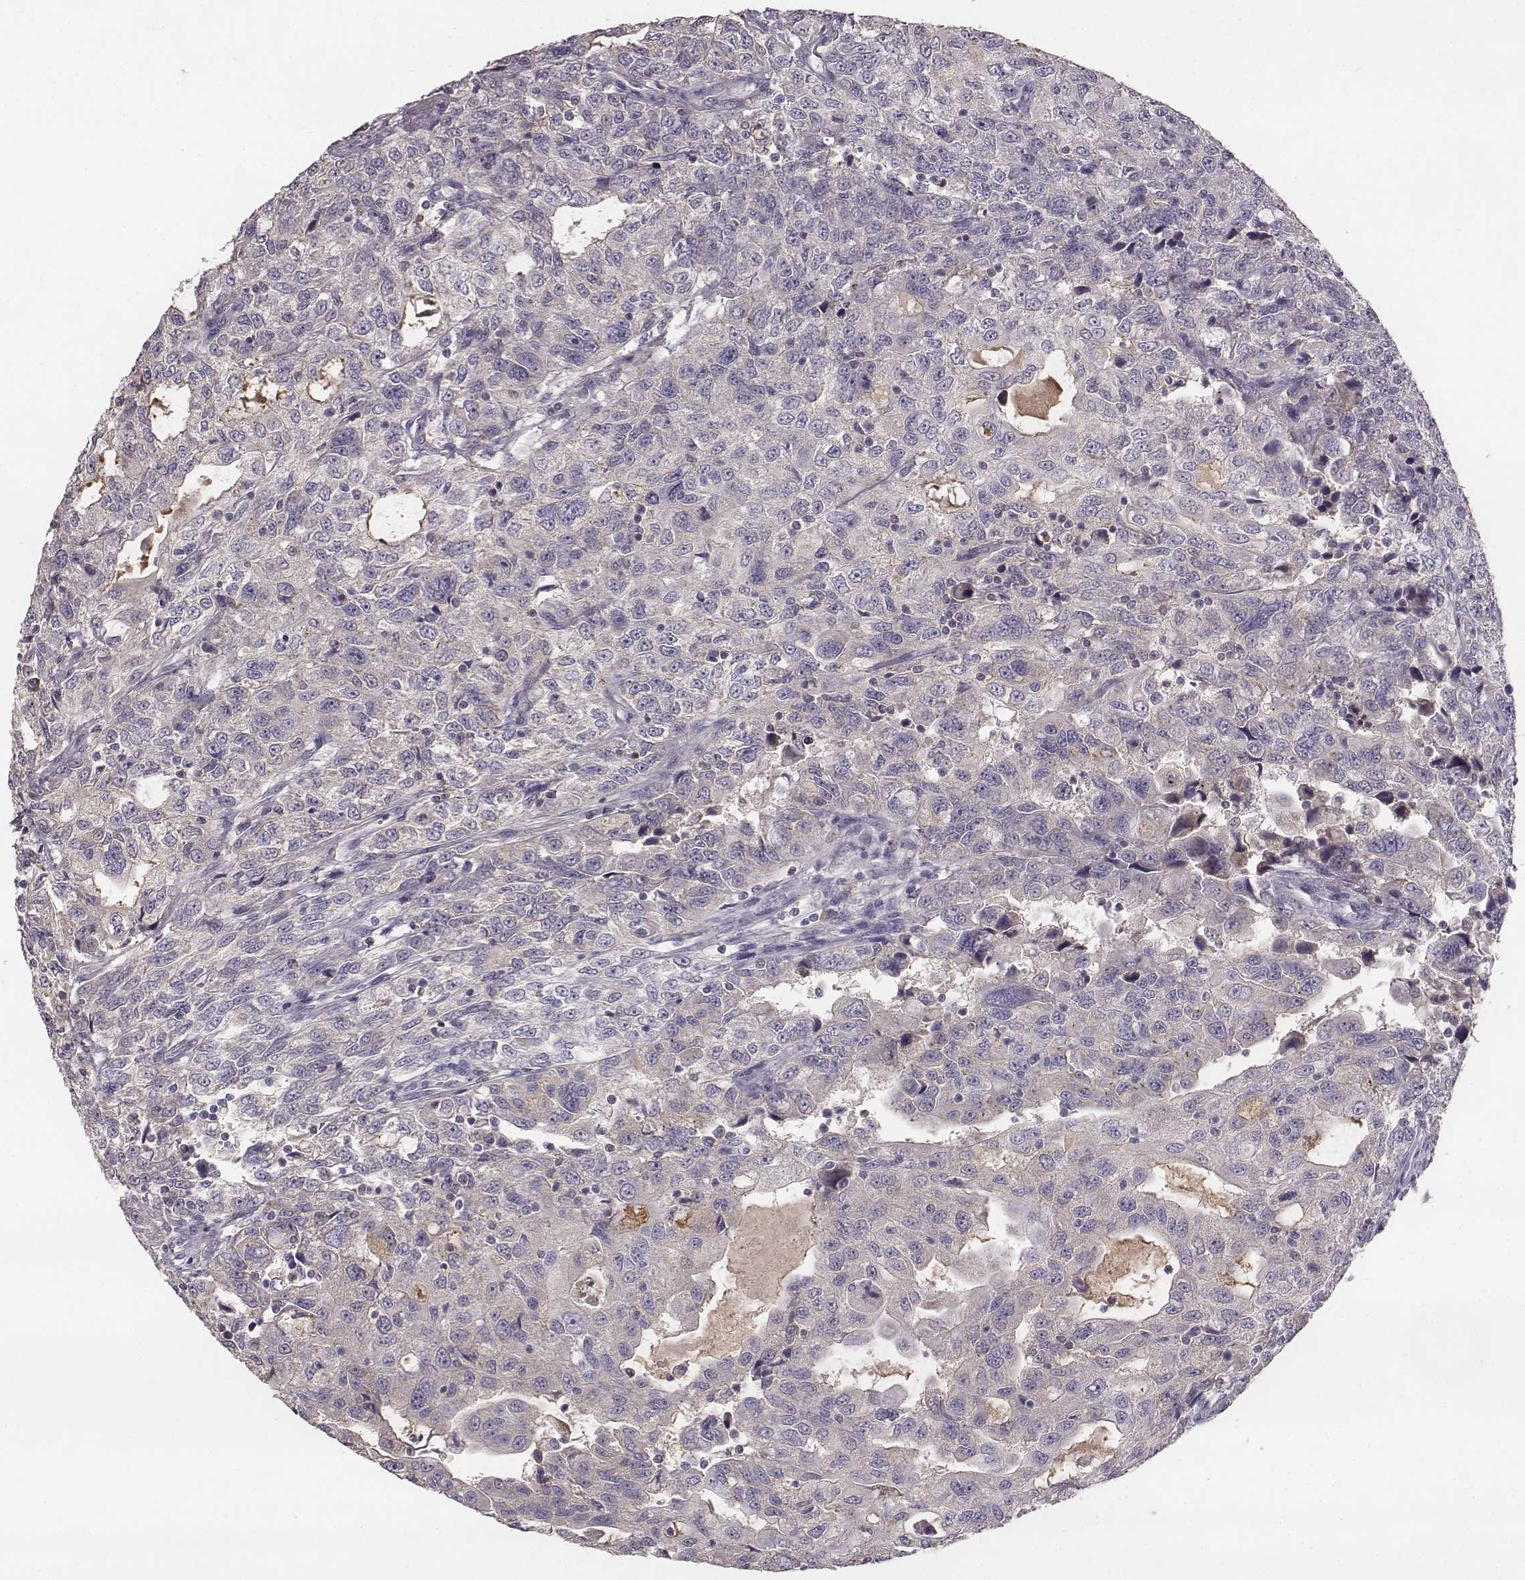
{"staining": {"intensity": "negative", "quantity": "none", "location": "none"}, "tissue": "urothelial cancer", "cell_type": "Tumor cells", "image_type": "cancer", "snomed": [{"axis": "morphology", "description": "Urothelial carcinoma, NOS"}, {"axis": "morphology", "description": "Urothelial carcinoma, High grade"}, {"axis": "topography", "description": "Urinary bladder"}], "caption": "Tumor cells are negative for protein expression in human transitional cell carcinoma. (DAB (3,3'-diaminobenzidine) IHC visualized using brightfield microscopy, high magnification).", "gene": "YJEFN3", "patient": {"sex": "female", "age": 73}}